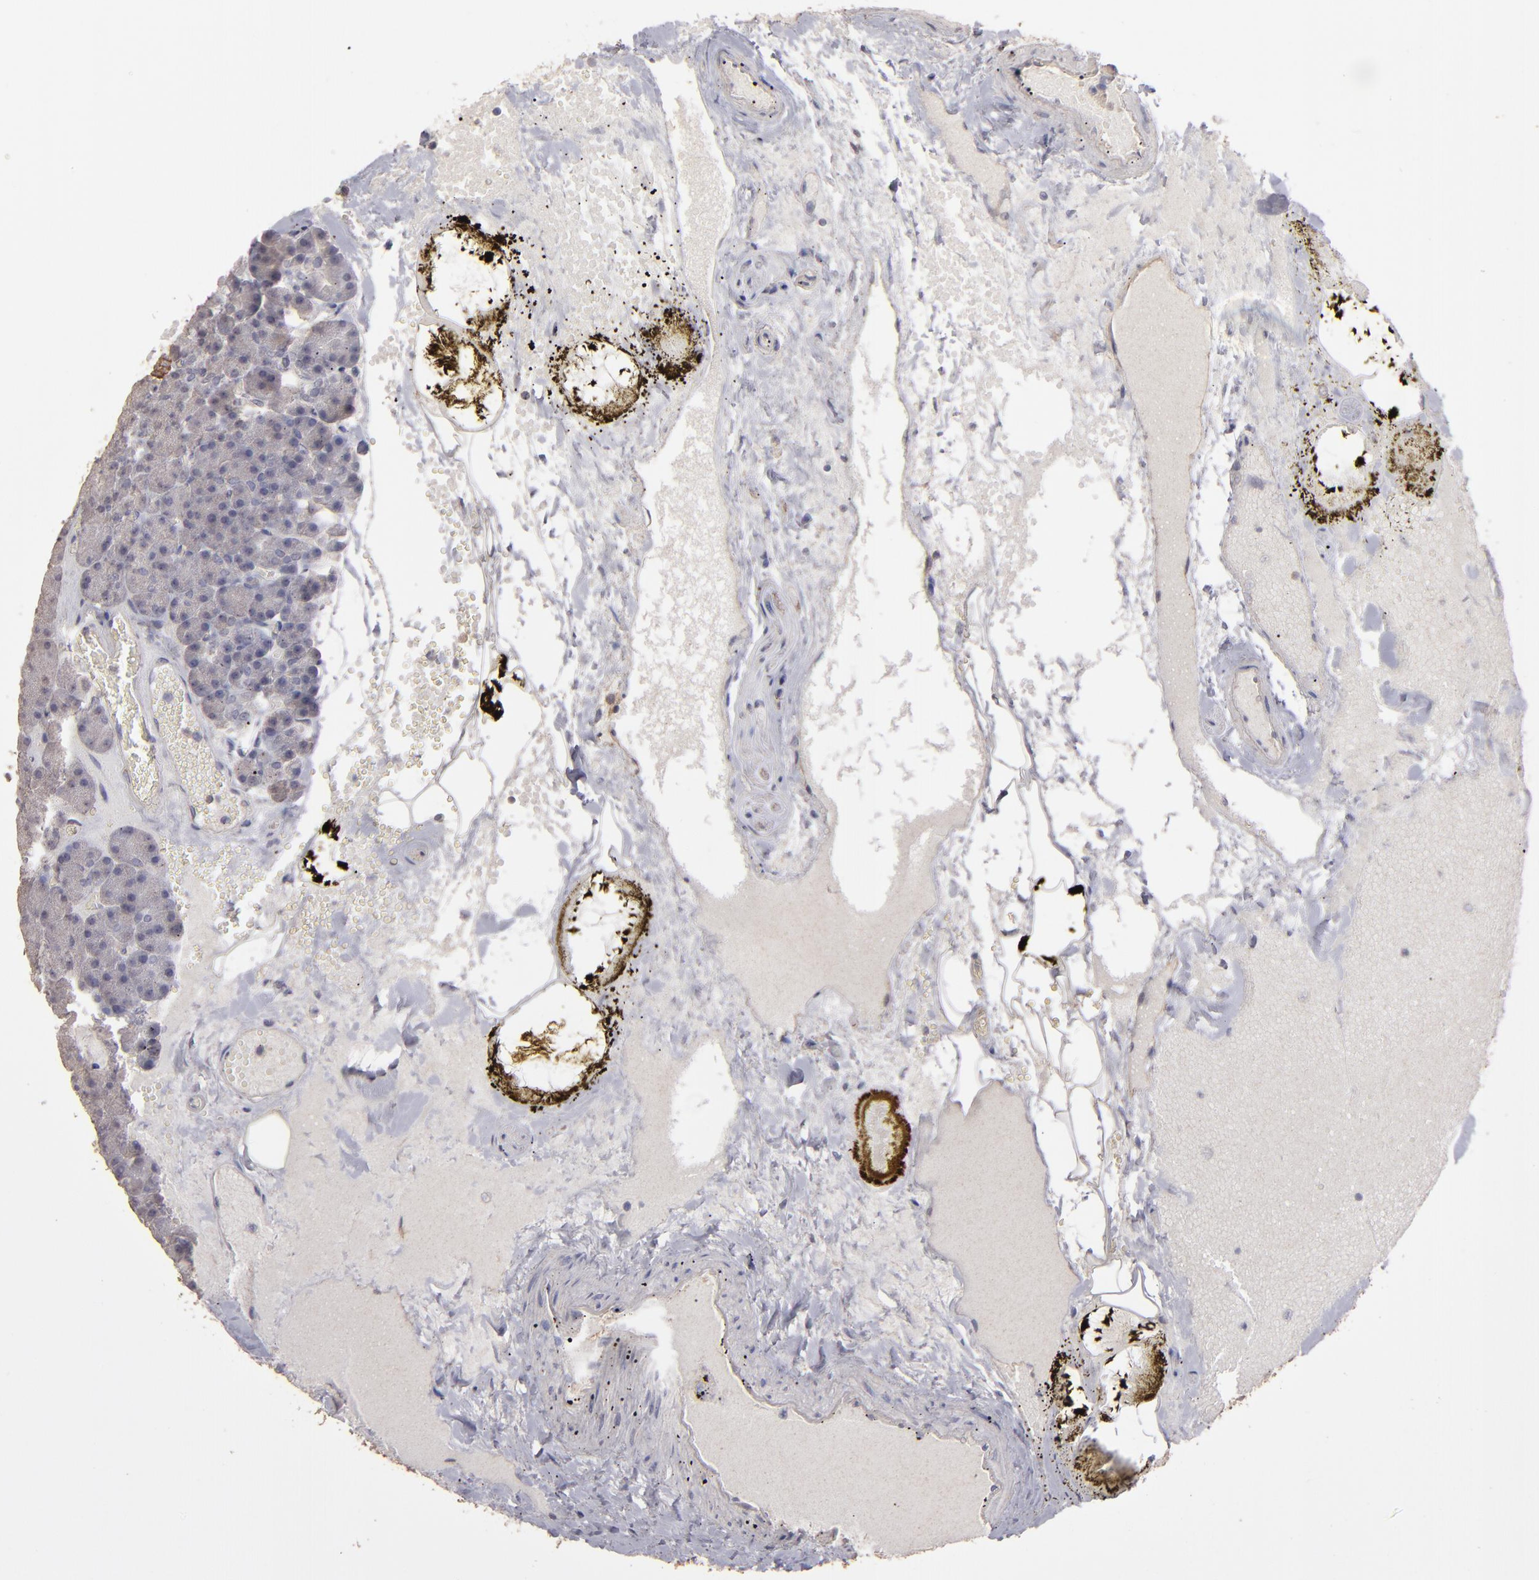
{"staining": {"intensity": "weak", "quantity": "<25%", "location": "cytoplasmic/membranous"}, "tissue": "pancreas", "cell_type": "Exocrine glandular cells", "image_type": "normal", "snomed": [{"axis": "morphology", "description": "Normal tissue, NOS"}, {"axis": "topography", "description": "Pancreas"}], "caption": "Human pancreas stained for a protein using immunohistochemistry demonstrates no expression in exocrine glandular cells.", "gene": "FAT1", "patient": {"sex": "female", "age": 35}}